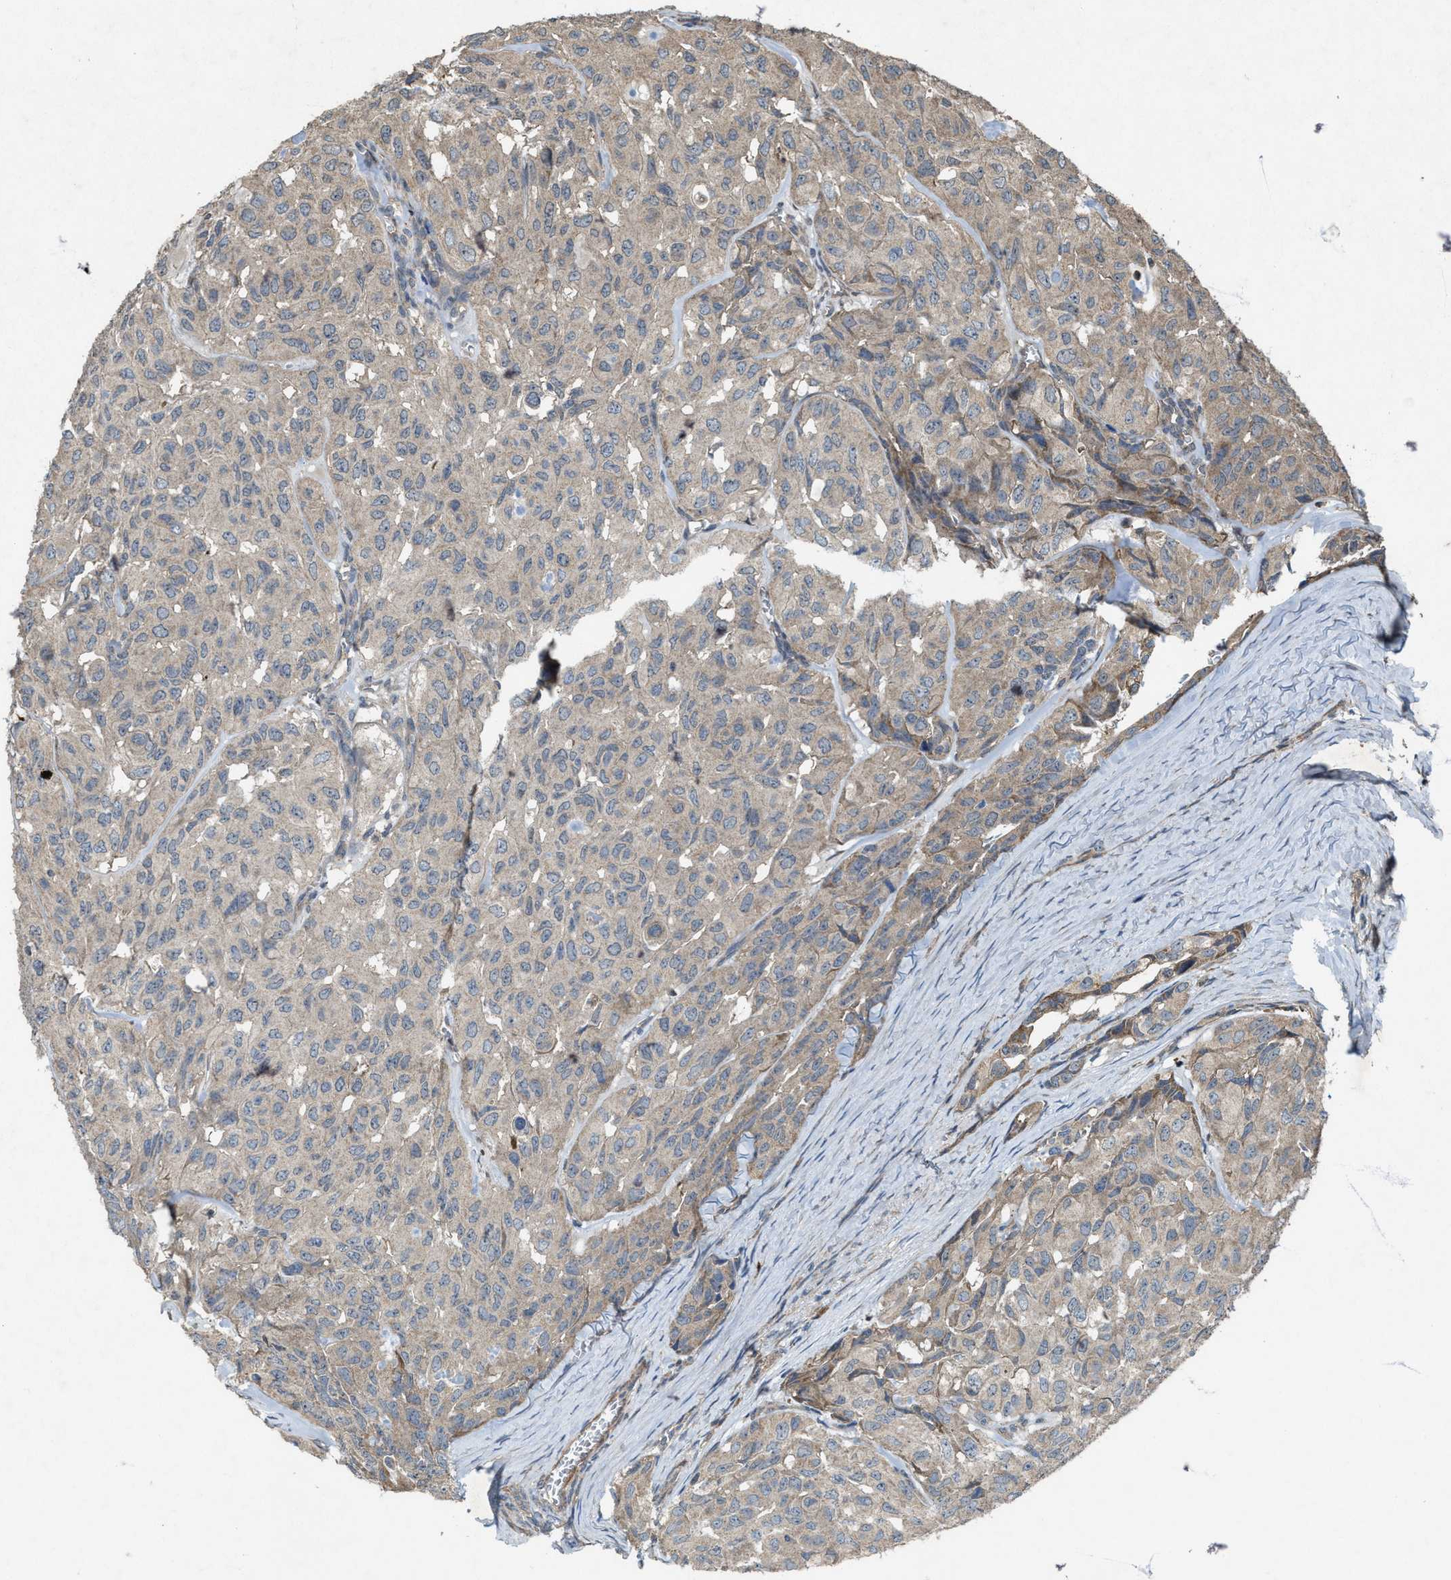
{"staining": {"intensity": "weak", "quantity": "25%-75%", "location": "cytoplasmic/membranous"}, "tissue": "head and neck cancer", "cell_type": "Tumor cells", "image_type": "cancer", "snomed": [{"axis": "morphology", "description": "Adenocarcinoma, NOS"}, {"axis": "topography", "description": "Salivary gland, NOS"}, {"axis": "topography", "description": "Head-Neck"}], "caption": "Immunohistochemical staining of head and neck cancer (adenocarcinoma) reveals low levels of weak cytoplasmic/membranous positivity in about 25%-75% of tumor cells.", "gene": "PDP2", "patient": {"sex": "female", "age": 76}}